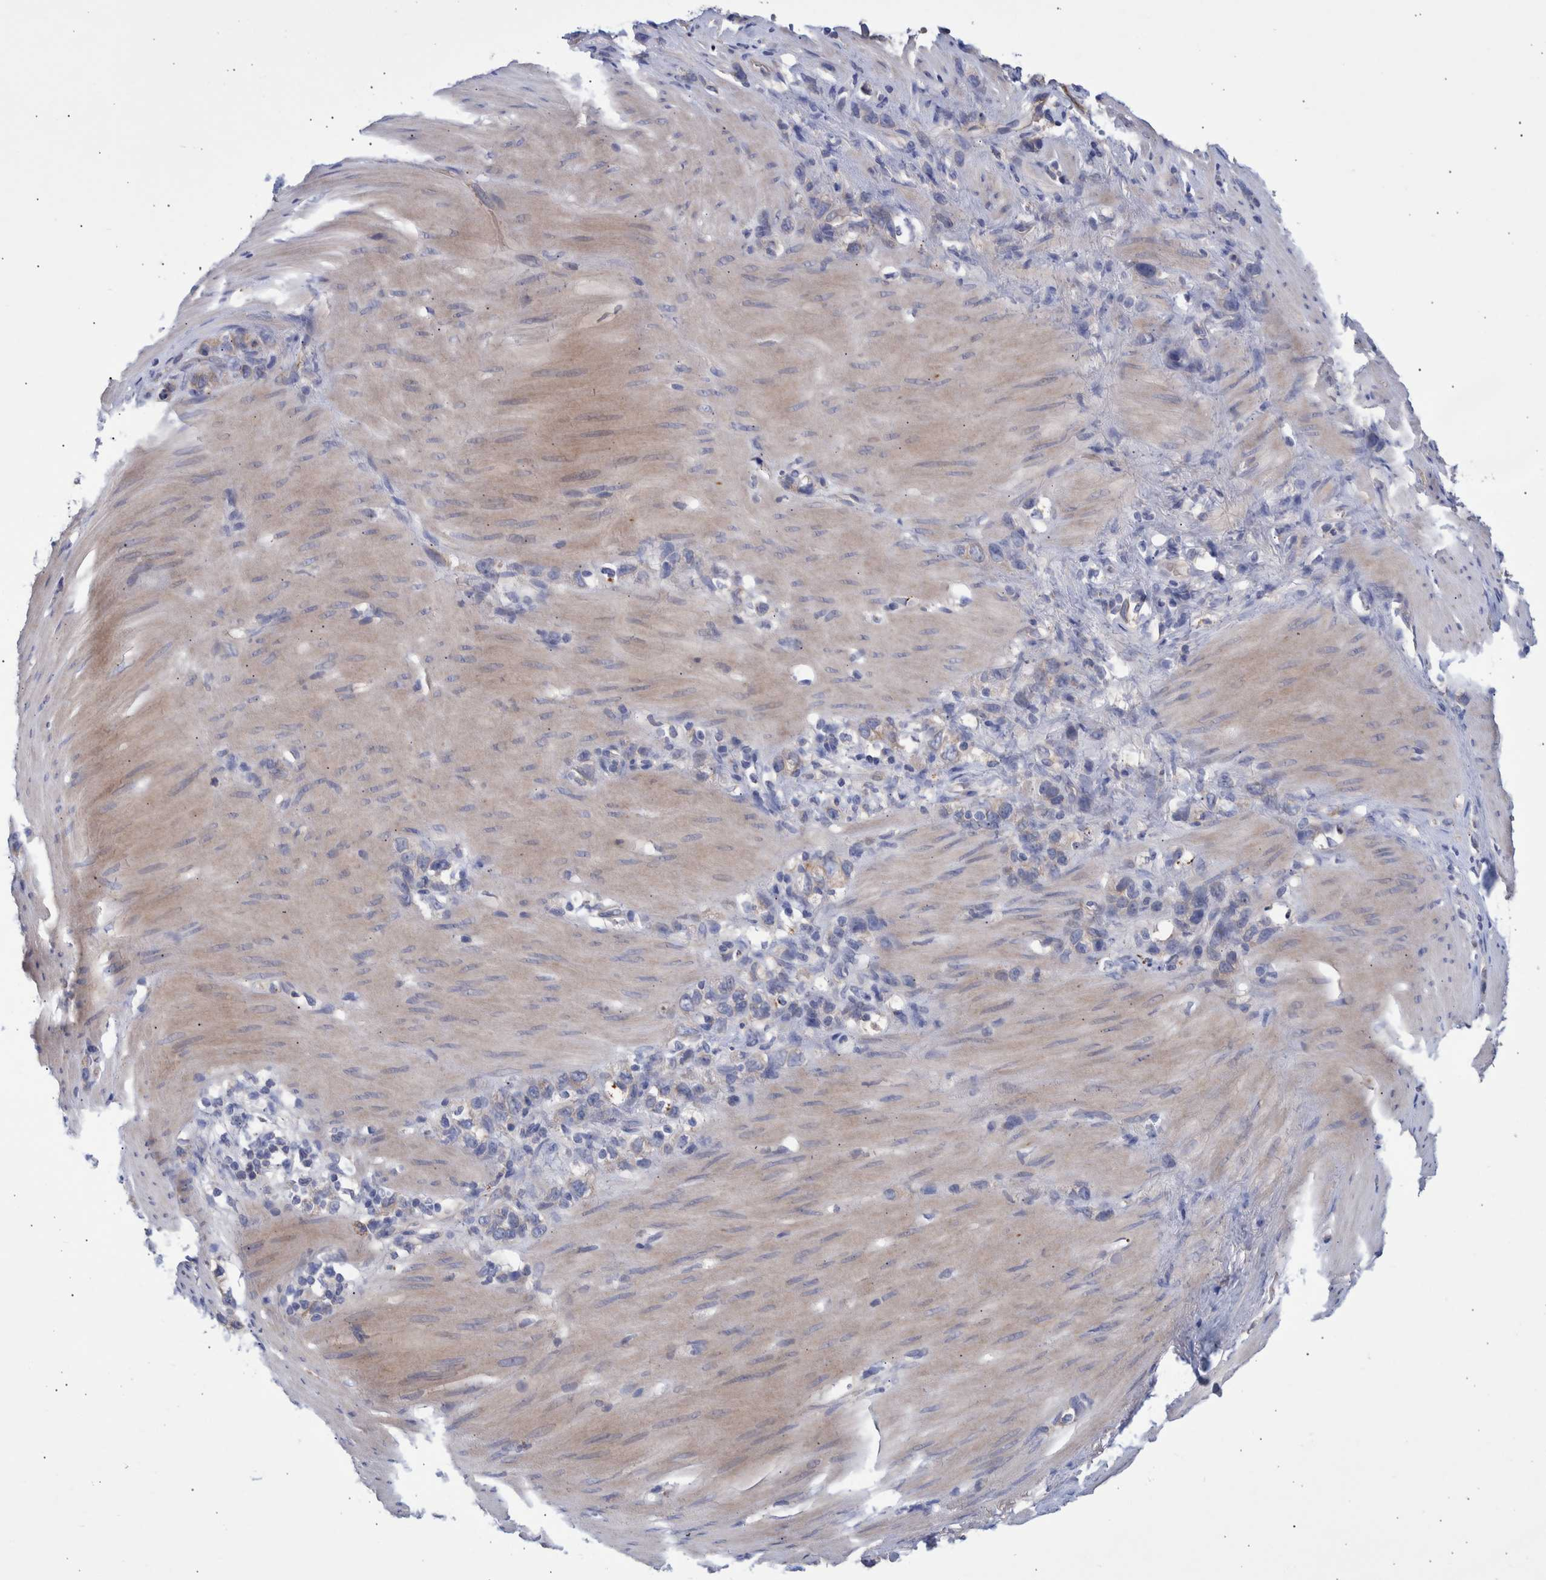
{"staining": {"intensity": "negative", "quantity": "none", "location": "none"}, "tissue": "stomach cancer", "cell_type": "Tumor cells", "image_type": "cancer", "snomed": [{"axis": "morphology", "description": "Normal tissue, NOS"}, {"axis": "morphology", "description": "Adenocarcinoma, NOS"}, {"axis": "morphology", "description": "Adenocarcinoma, High grade"}, {"axis": "topography", "description": "Stomach, upper"}, {"axis": "topography", "description": "Stomach"}], "caption": "DAB immunohistochemical staining of stomach cancer displays no significant staining in tumor cells.", "gene": "DLL4", "patient": {"sex": "female", "age": 65}}